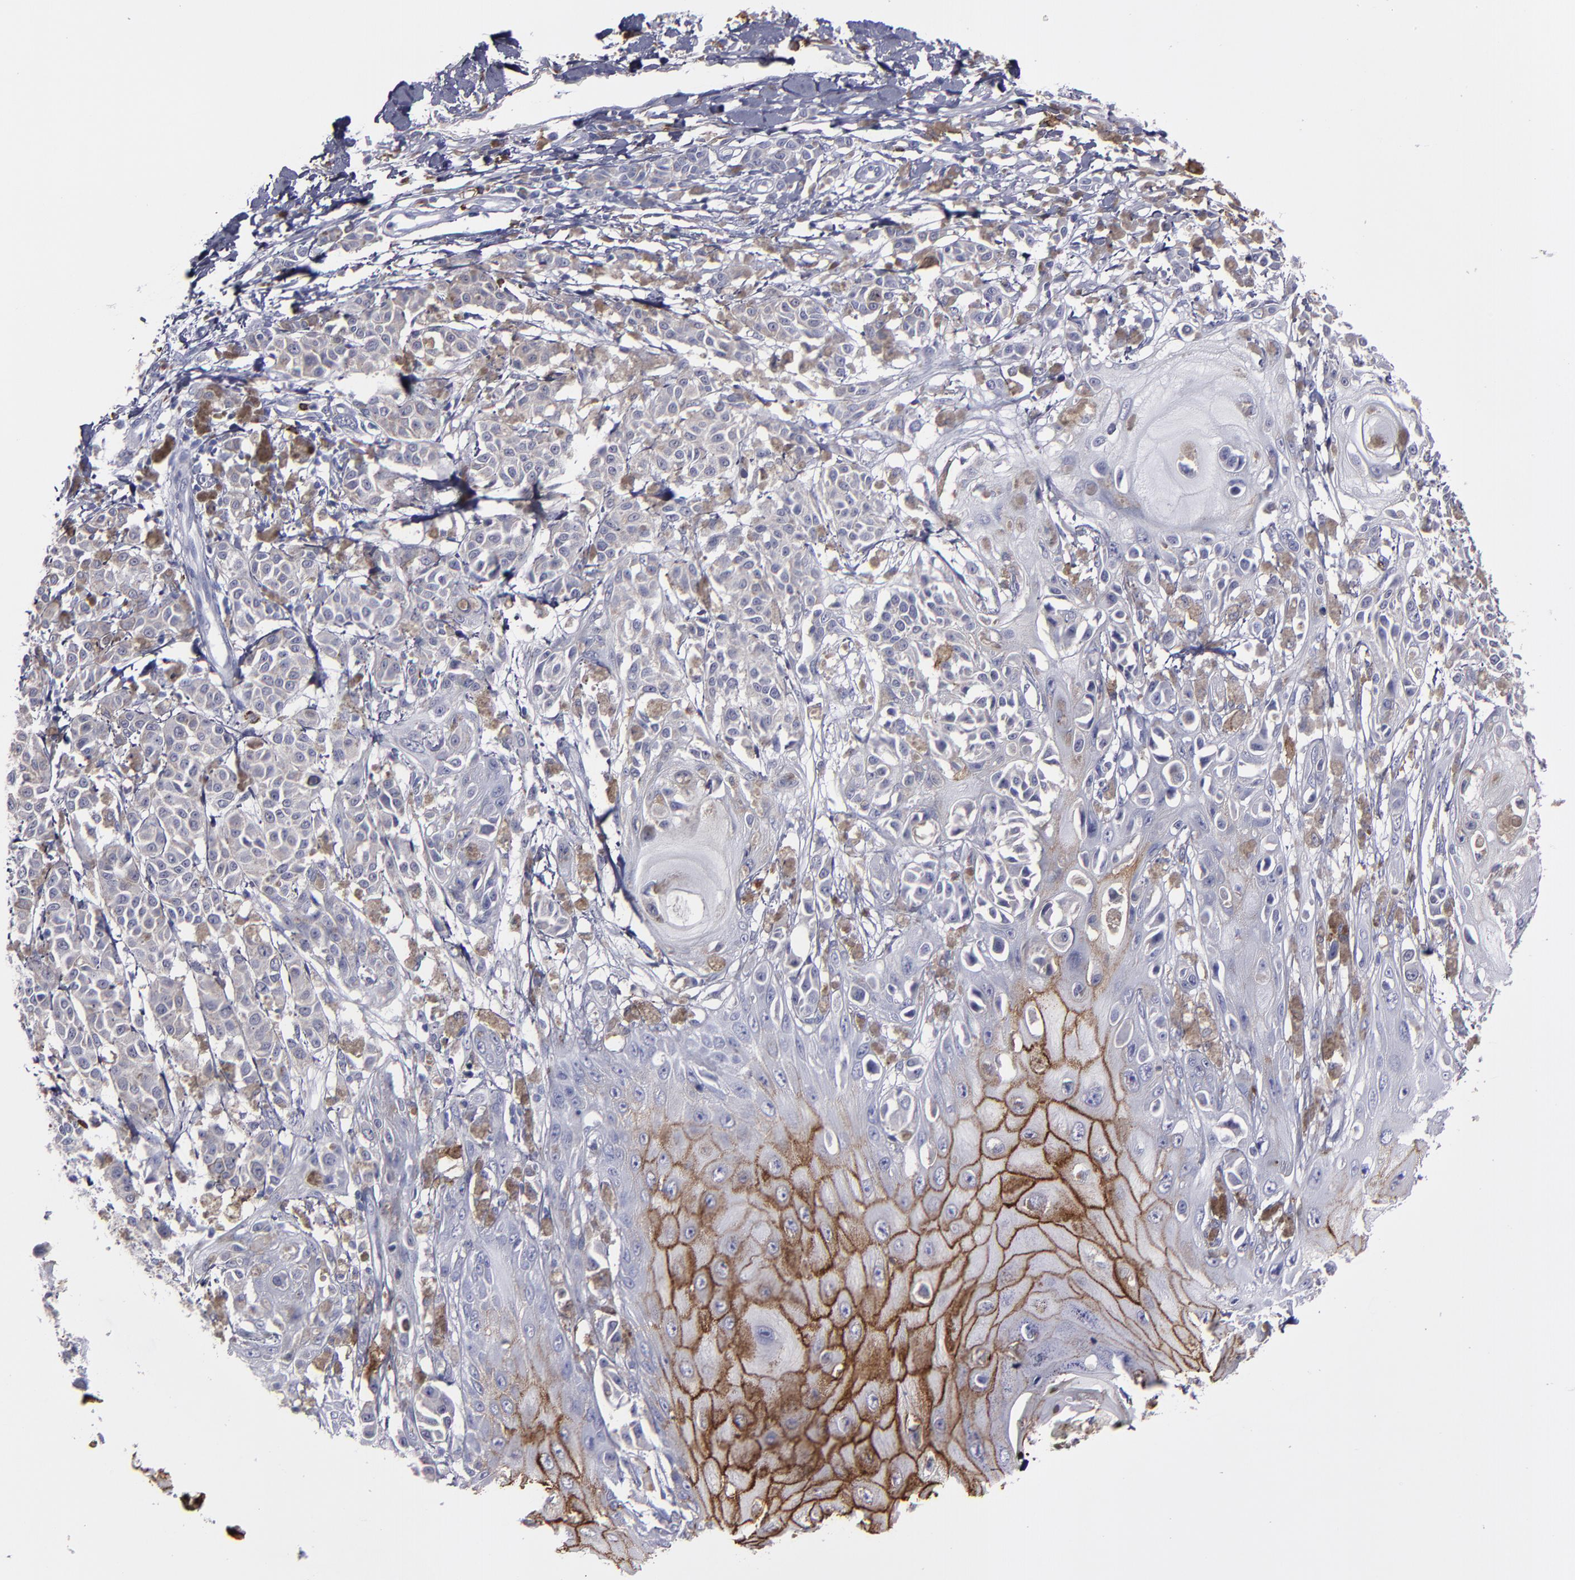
{"staining": {"intensity": "negative", "quantity": "none", "location": "none"}, "tissue": "melanoma", "cell_type": "Tumor cells", "image_type": "cancer", "snomed": [{"axis": "morphology", "description": "Malignant melanoma, NOS"}, {"axis": "topography", "description": "Skin"}], "caption": "Tumor cells are negative for protein expression in human malignant melanoma.", "gene": "CD36", "patient": {"sex": "male", "age": 76}}